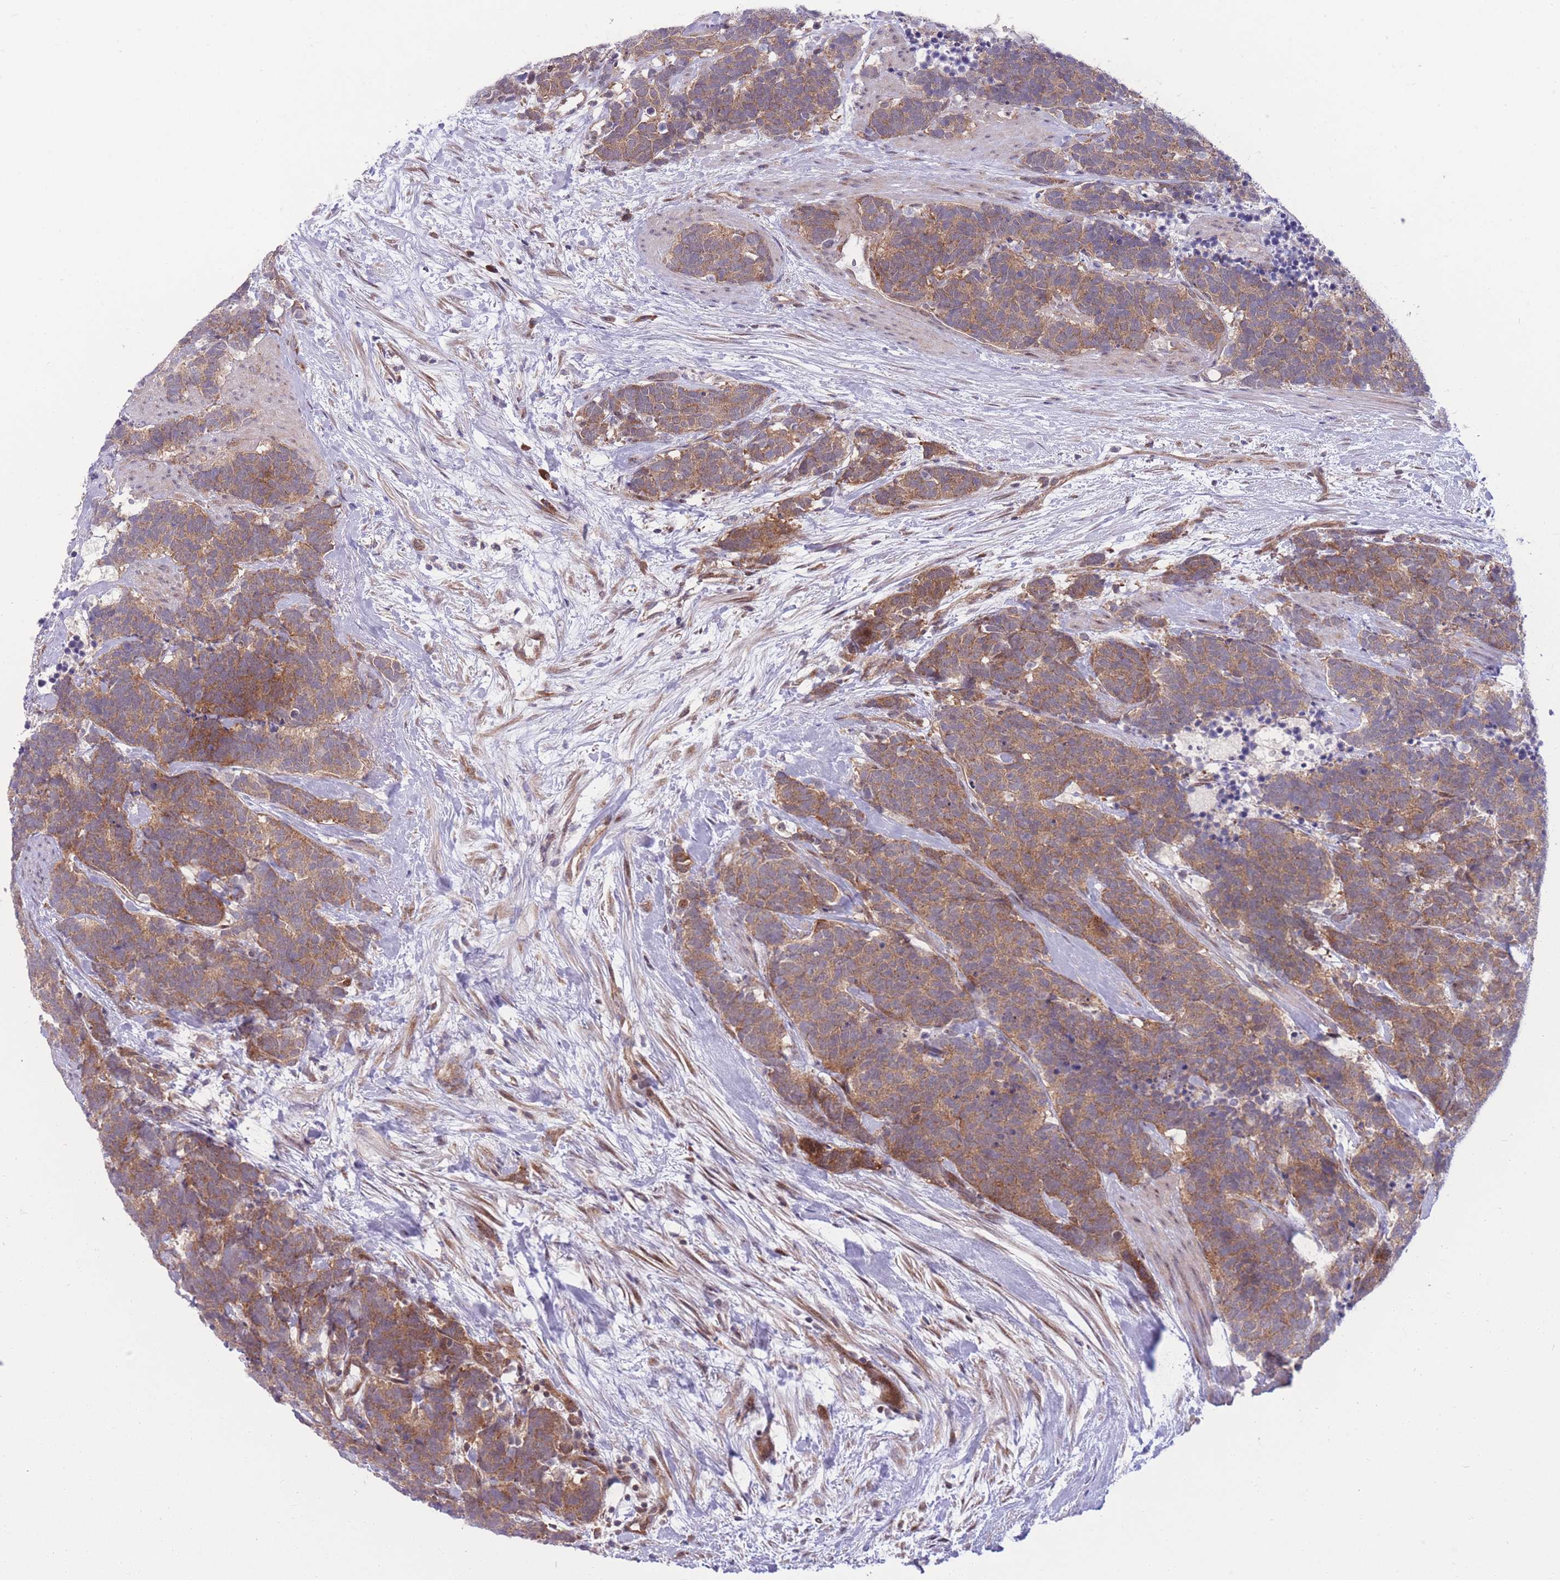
{"staining": {"intensity": "moderate", "quantity": ">75%", "location": "cytoplasmic/membranous"}, "tissue": "carcinoid", "cell_type": "Tumor cells", "image_type": "cancer", "snomed": [{"axis": "morphology", "description": "Carcinoma, NOS"}, {"axis": "morphology", "description": "Carcinoid, malignant, NOS"}, {"axis": "topography", "description": "Prostate"}], "caption": "Immunohistochemical staining of human carcinoid reveals moderate cytoplasmic/membranous protein positivity in about >75% of tumor cells.", "gene": "RIC8A", "patient": {"sex": "male", "age": 57}}